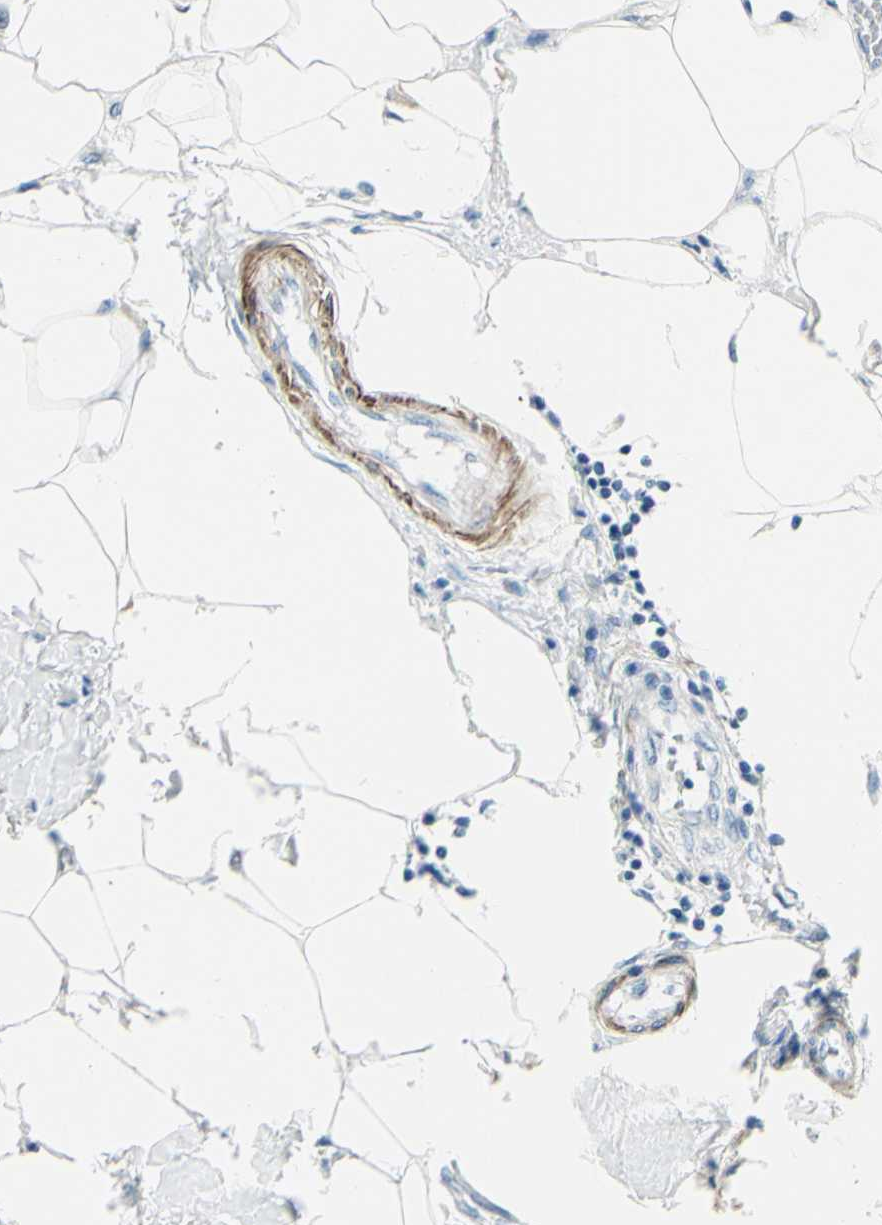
{"staining": {"intensity": "negative", "quantity": "none", "location": "none"}, "tissue": "breast cancer", "cell_type": "Tumor cells", "image_type": "cancer", "snomed": [{"axis": "morphology", "description": "Duct carcinoma"}, {"axis": "topography", "description": "Breast"}], "caption": "Breast cancer (intraductal carcinoma) stained for a protein using immunohistochemistry reveals no expression tumor cells.", "gene": "CDH15", "patient": {"sex": "female", "age": 80}}